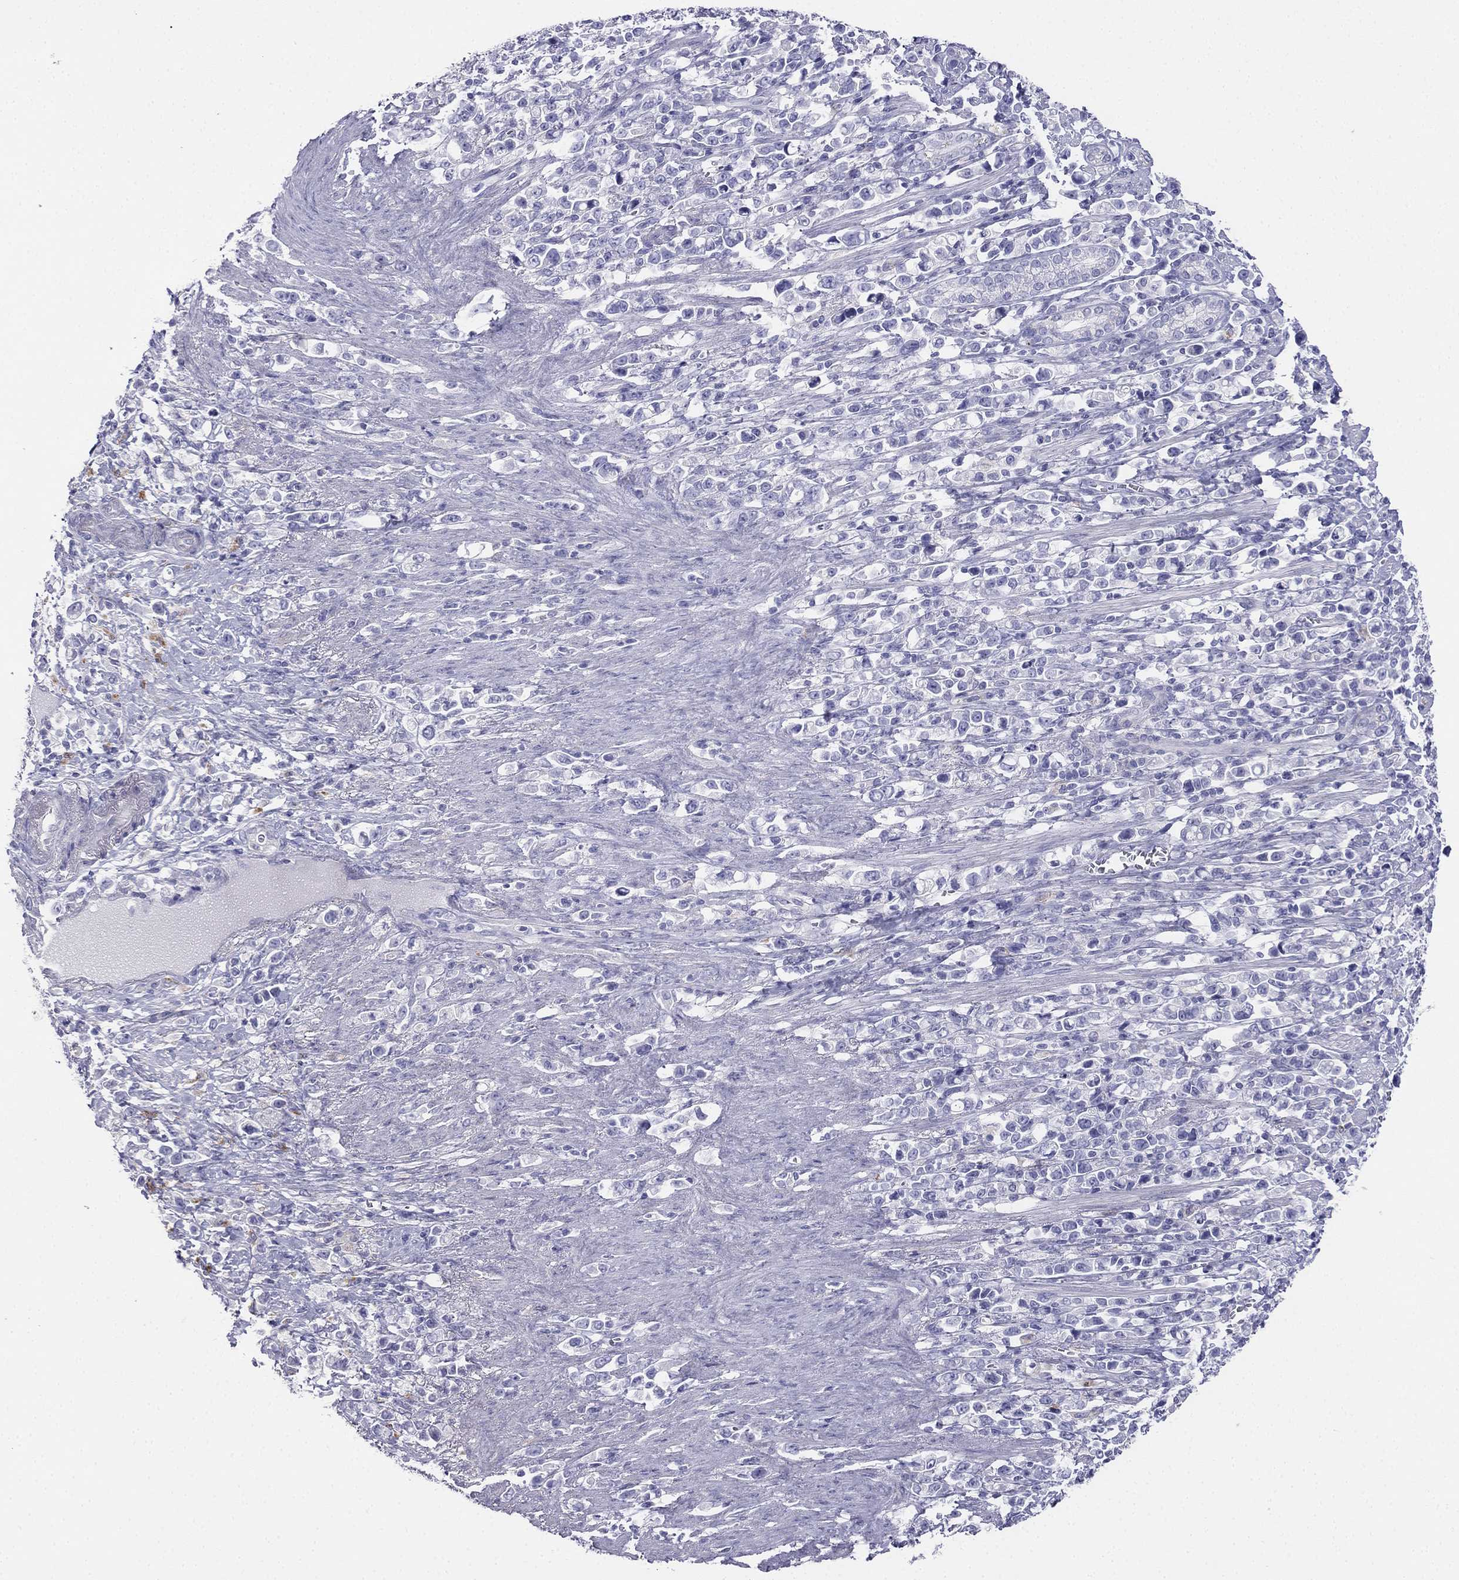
{"staining": {"intensity": "negative", "quantity": "none", "location": "none"}, "tissue": "stomach cancer", "cell_type": "Tumor cells", "image_type": "cancer", "snomed": [{"axis": "morphology", "description": "Adenocarcinoma, NOS"}, {"axis": "topography", "description": "Stomach"}], "caption": "Photomicrograph shows no protein expression in tumor cells of stomach adenocarcinoma tissue.", "gene": "ALOXE3", "patient": {"sex": "male", "age": 63}}